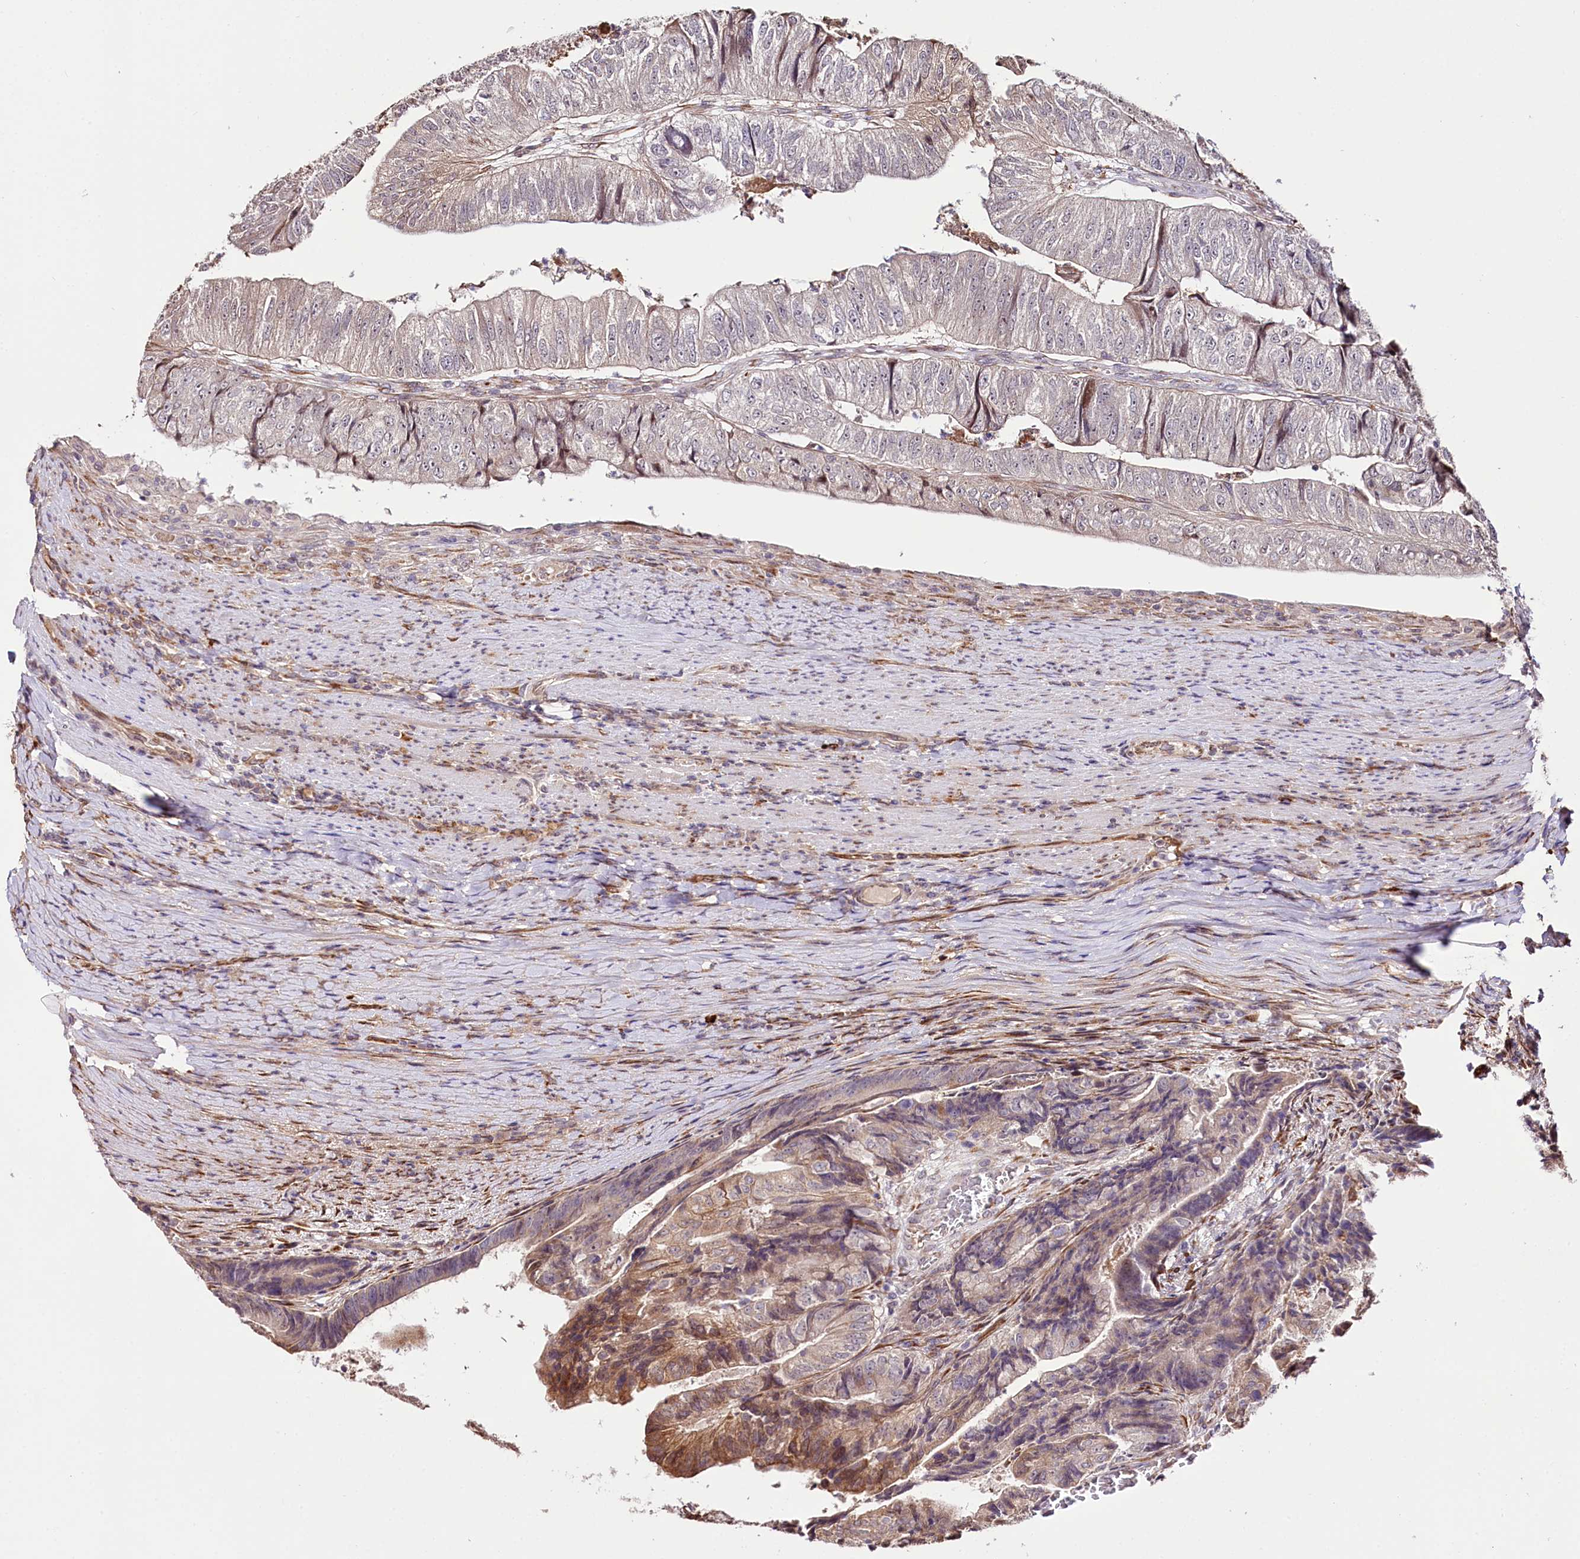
{"staining": {"intensity": "moderate", "quantity": "<25%", "location": "cytoplasmic/membranous"}, "tissue": "colorectal cancer", "cell_type": "Tumor cells", "image_type": "cancer", "snomed": [{"axis": "morphology", "description": "Adenocarcinoma, NOS"}, {"axis": "topography", "description": "Colon"}], "caption": "Tumor cells reveal low levels of moderate cytoplasmic/membranous staining in about <25% of cells in human adenocarcinoma (colorectal).", "gene": "CUTC", "patient": {"sex": "female", "age": 67}}